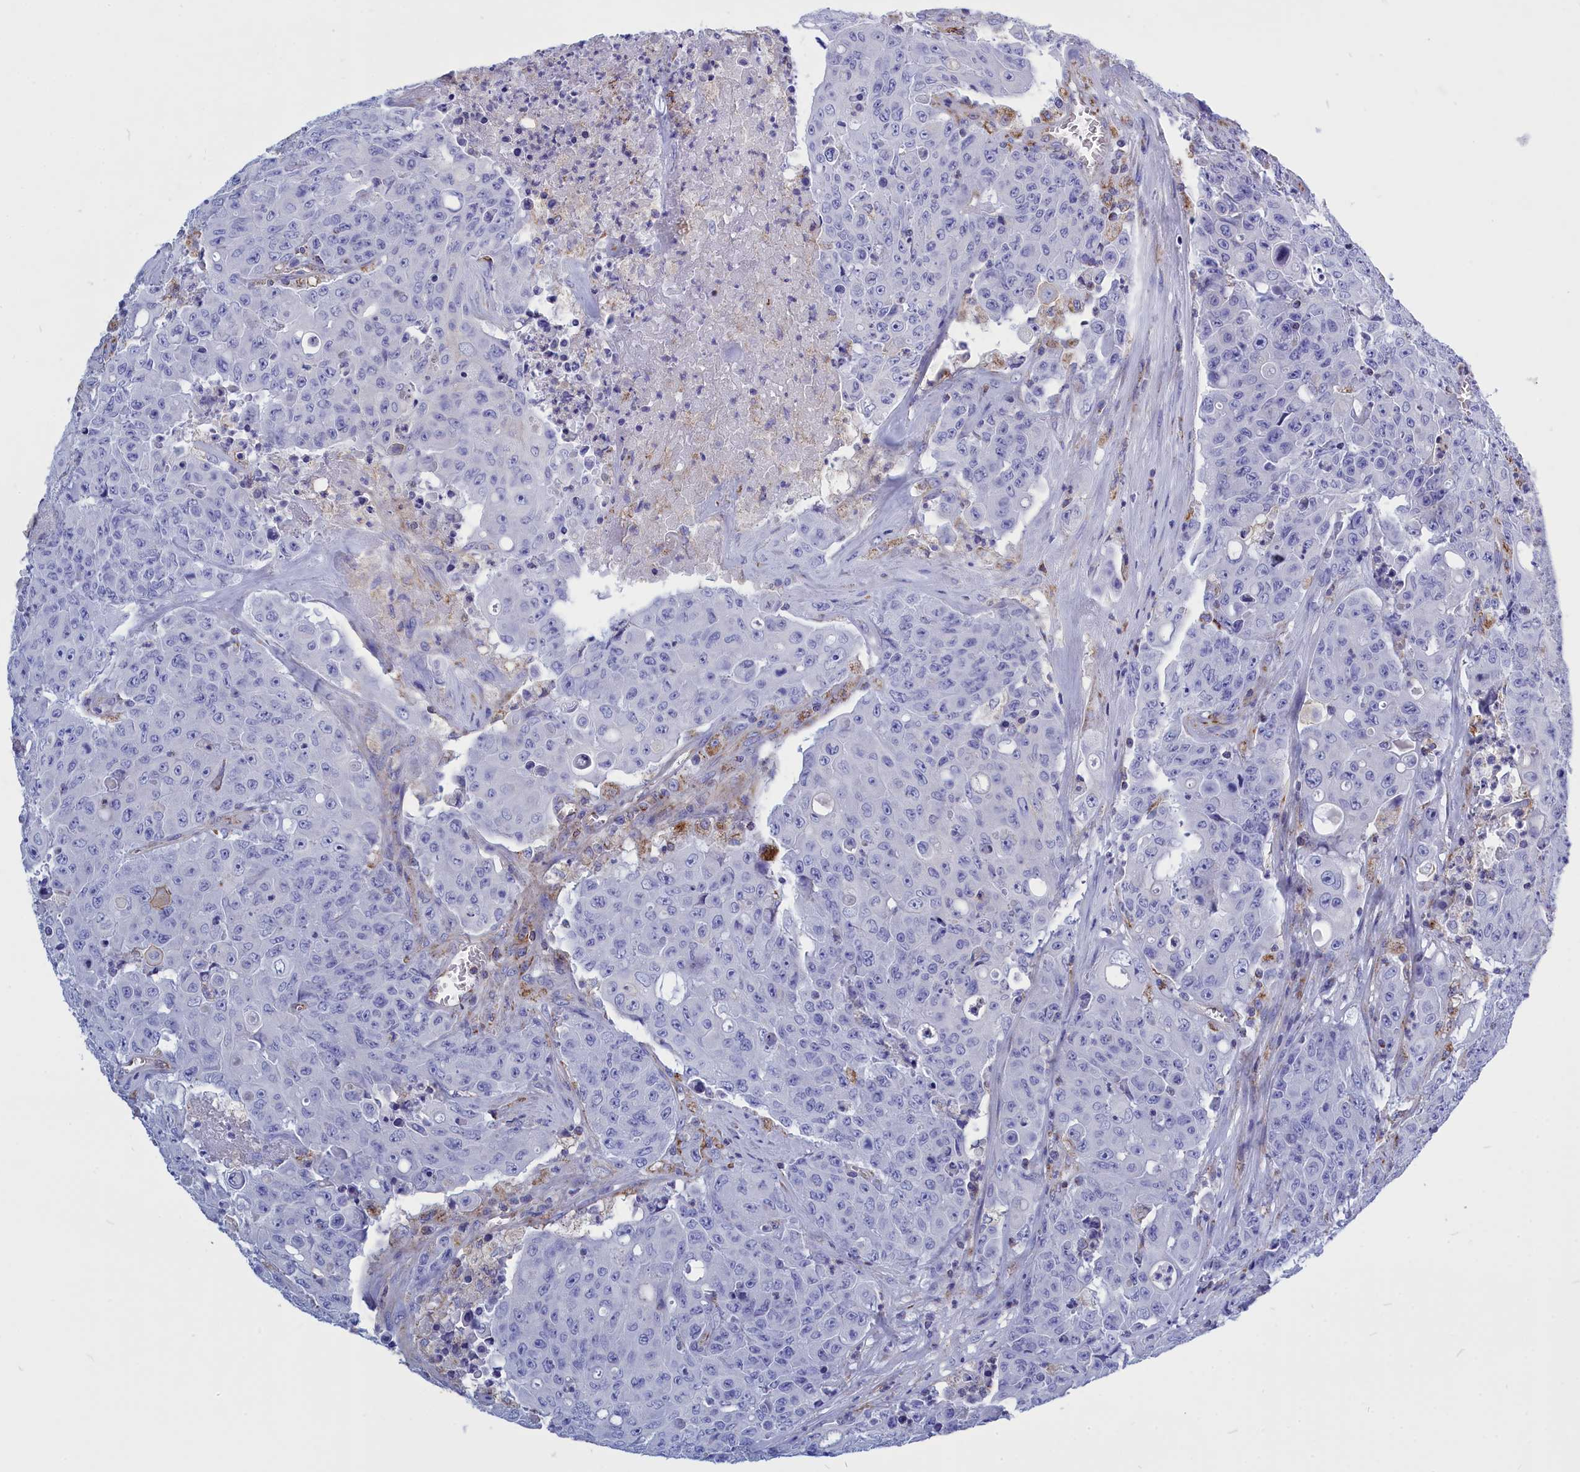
{"staining": {"intensity": "negative", "quantity": "none", "location": "none"}, "tissue": "colorectal cancer", "cell_type": "Tumor cells", "image_type": "cancer", "snomed": [{"axis": "morphology", "description": "Adenocarcinoma, NOS"}, {"axis": "topography", "description": "Colon"}], "caption": "This is an immunohistochemistry image of colorectal cancer. There is no positivity in tumor cells.", "gene": "CCRL2", "patient": {"sex": "male", "age": 51}}